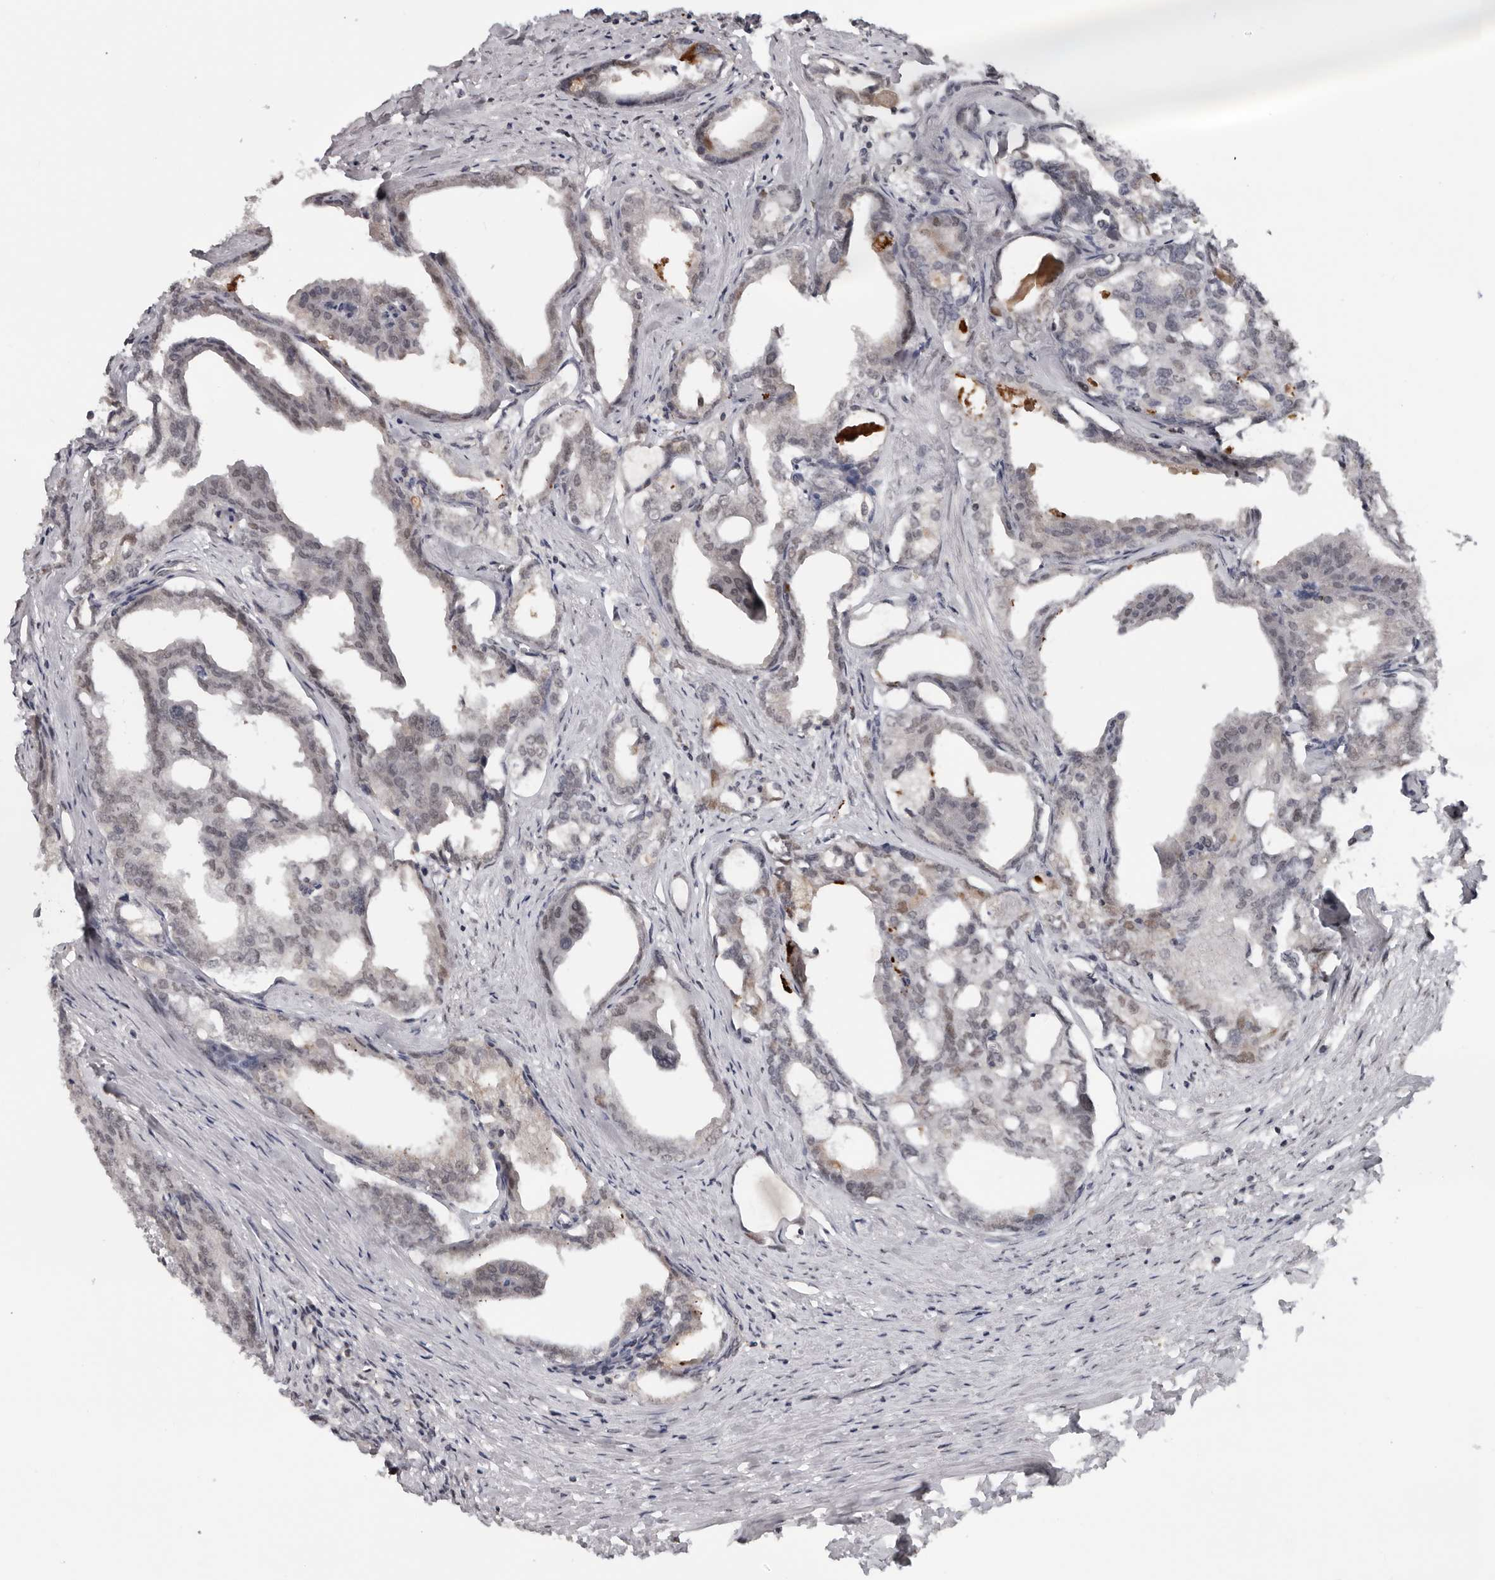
{"staining": {"intensity": "weak", "quantity": "<25%", "location": "nuclear"}, "tissue": "prostate cancer", "cell_type": "Tumor cells", "image_type": "cancer", "snomed": [{"axis": "morphology", "description": "Adenocarcinoma, High grade"}, {"axis": "topography", "description": "Prostate"}], "caption": "Immunohistochemical staining of human prostate cancer (adenocarcinoma (high-grade)) demonstrates no significant staining in tumor cells.", "gene": "MOGAT2", "patient": {"sex": "male", "age": 50}}